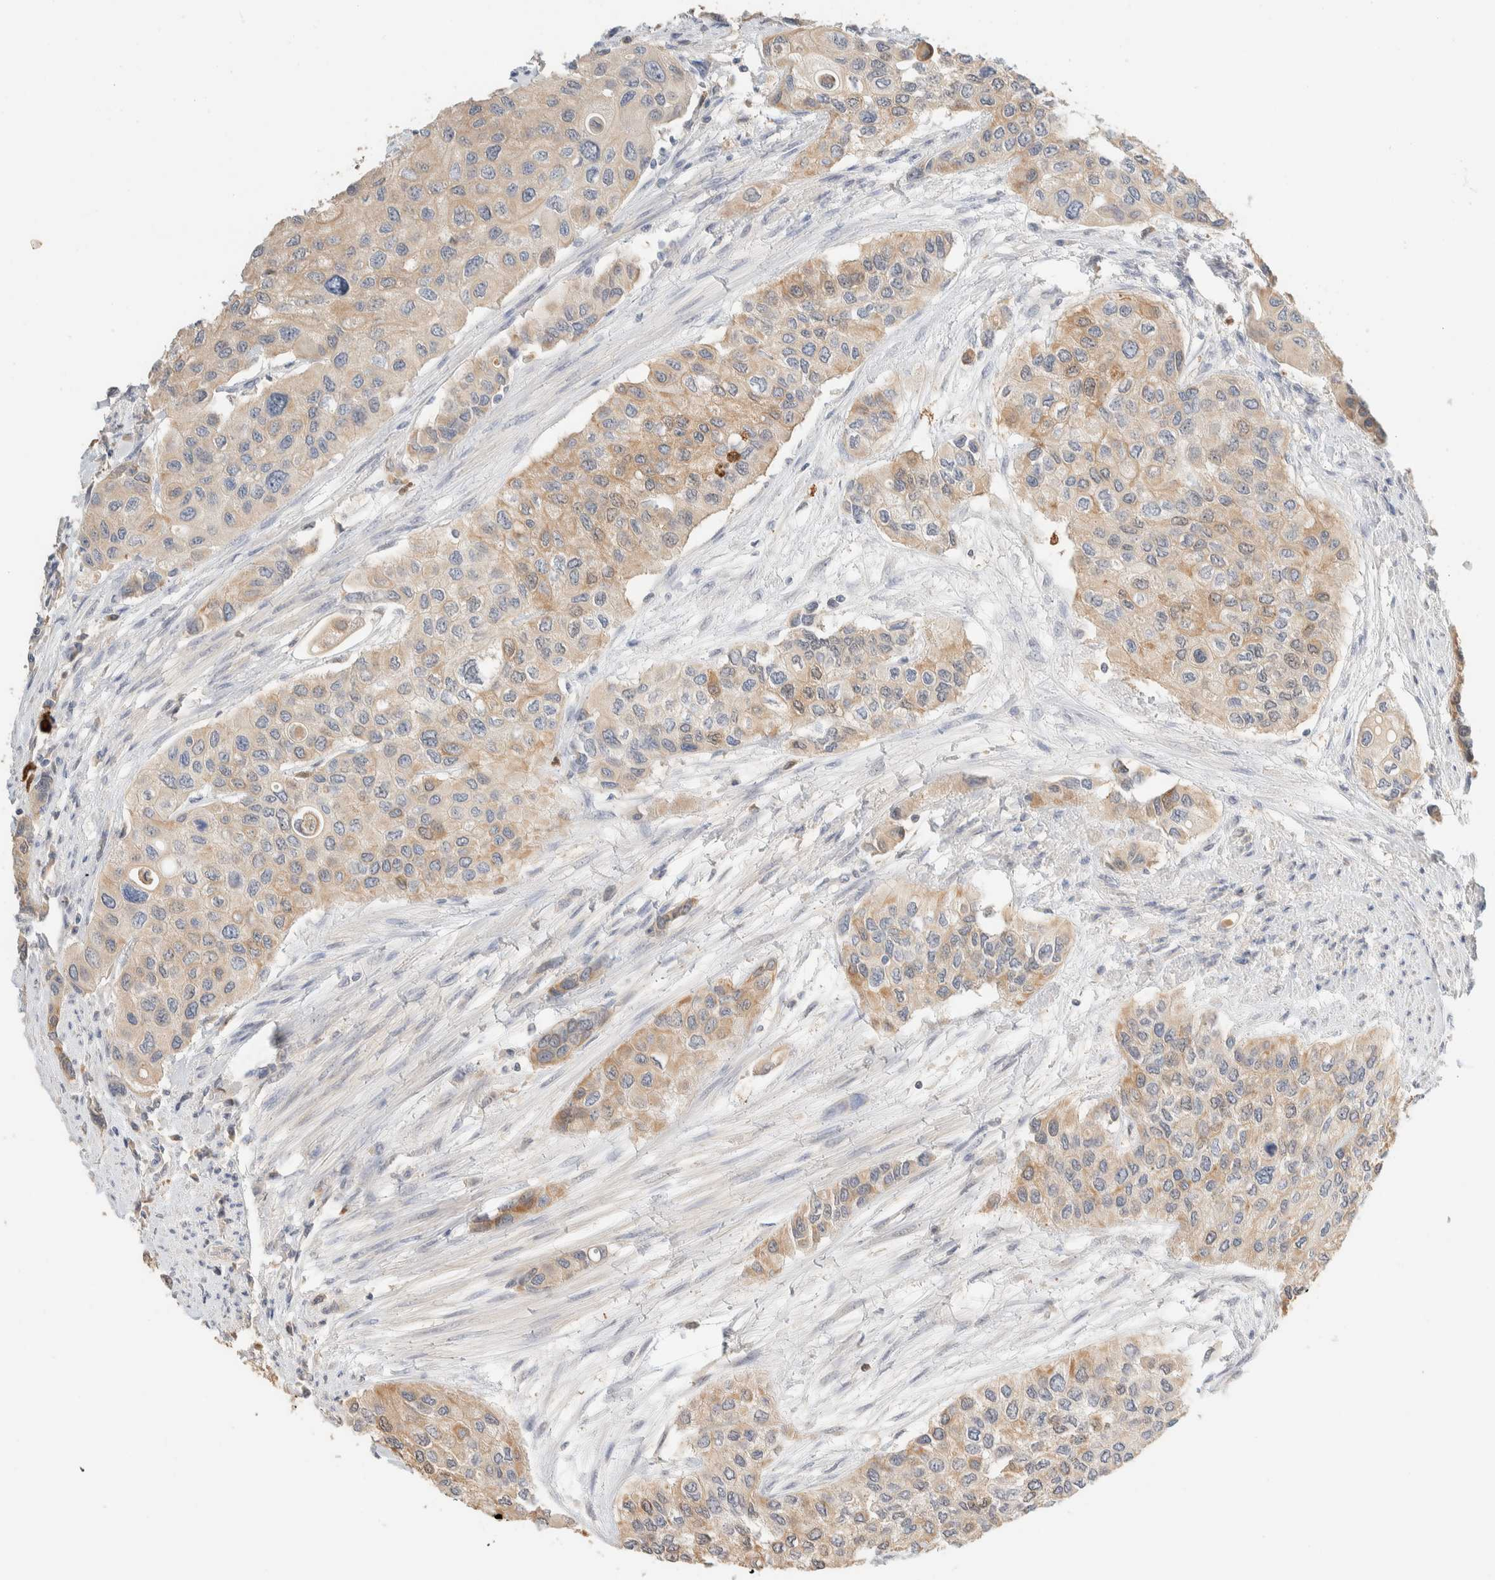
{"staining": {"intensity": "weak", "quantity": "25%-75%", "location": "cytoplasmic/membranous"}, "tissue": "urothelial cancer", "cell_type": "Tumor cells", "image_type": "cancer", "snomed": [{"axis": "morphology", "description": "Urothelial carcinoma, High grade"}, {"axis": "topography", "description": "Urinary bladder"}], "caption": "Protein expression by immunohistochemistry (IHC) demonstrates weak cytoplasmic/membranous positivity in about 25%-75% of tumor cells in urothelial cancer.", "gene": "SETD4", "patient": {"sex": "female", "age": 56}}